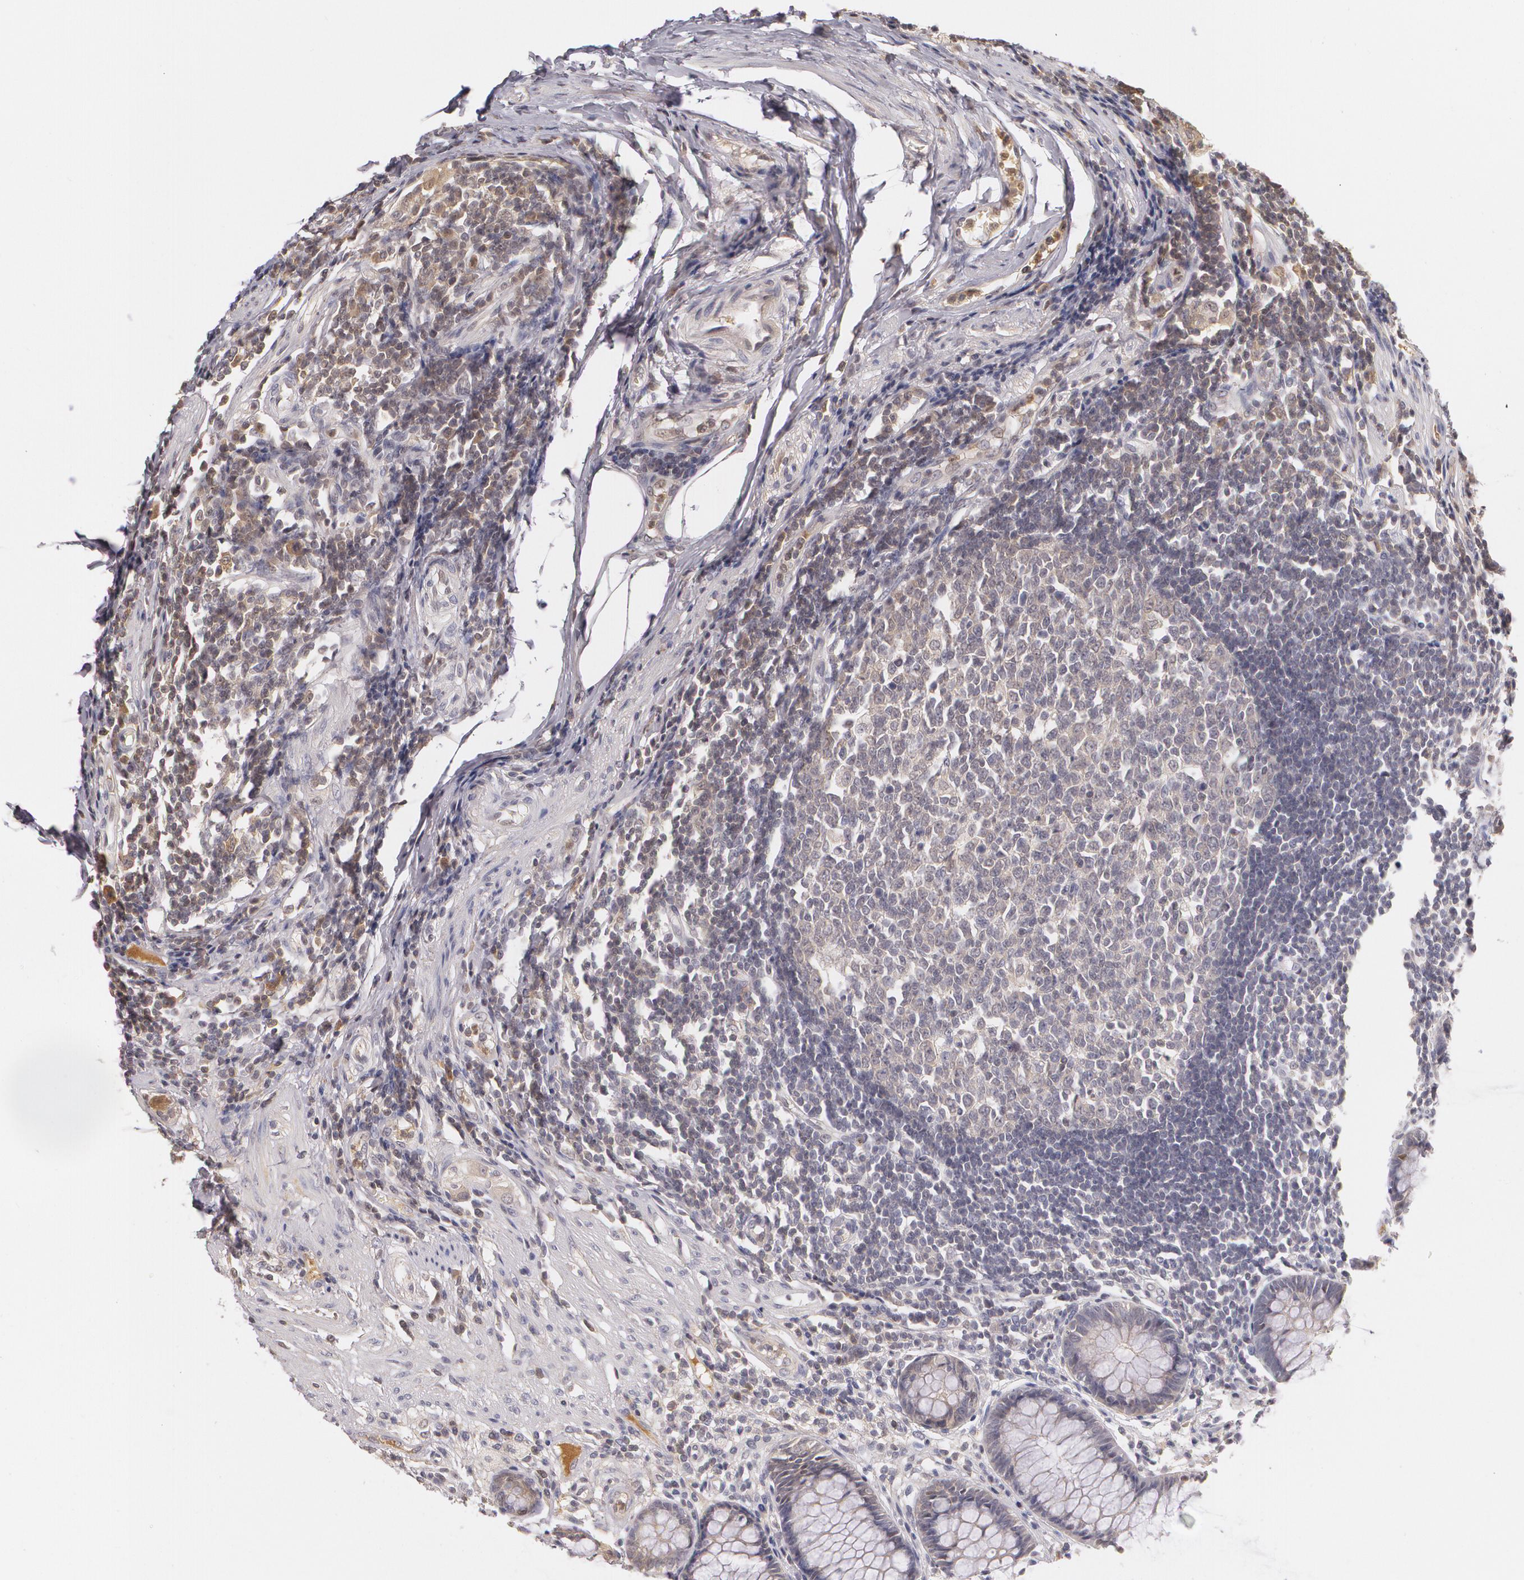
{"staining": {"intensity": "negative", "quantity": "none", "location": "none"}, "tissue": "rectum", "cell_type": "Glandular cells", "image_type": "normal", "snomed": [{"axis": "morphology", "description": "Normal tissue, NOS"}, {"axis": "topography", "description": "Rectum"}], "caption": "A histopathology image of rectum stained for a protein shows no brown staining in glandular cells. (Stains: DAB IHC with hematoxylin counter stain, Microscopy: brightfield microscopy at high magnification).", "gene": "LRG1", "patient": {"sex": "female", "age": 66}}